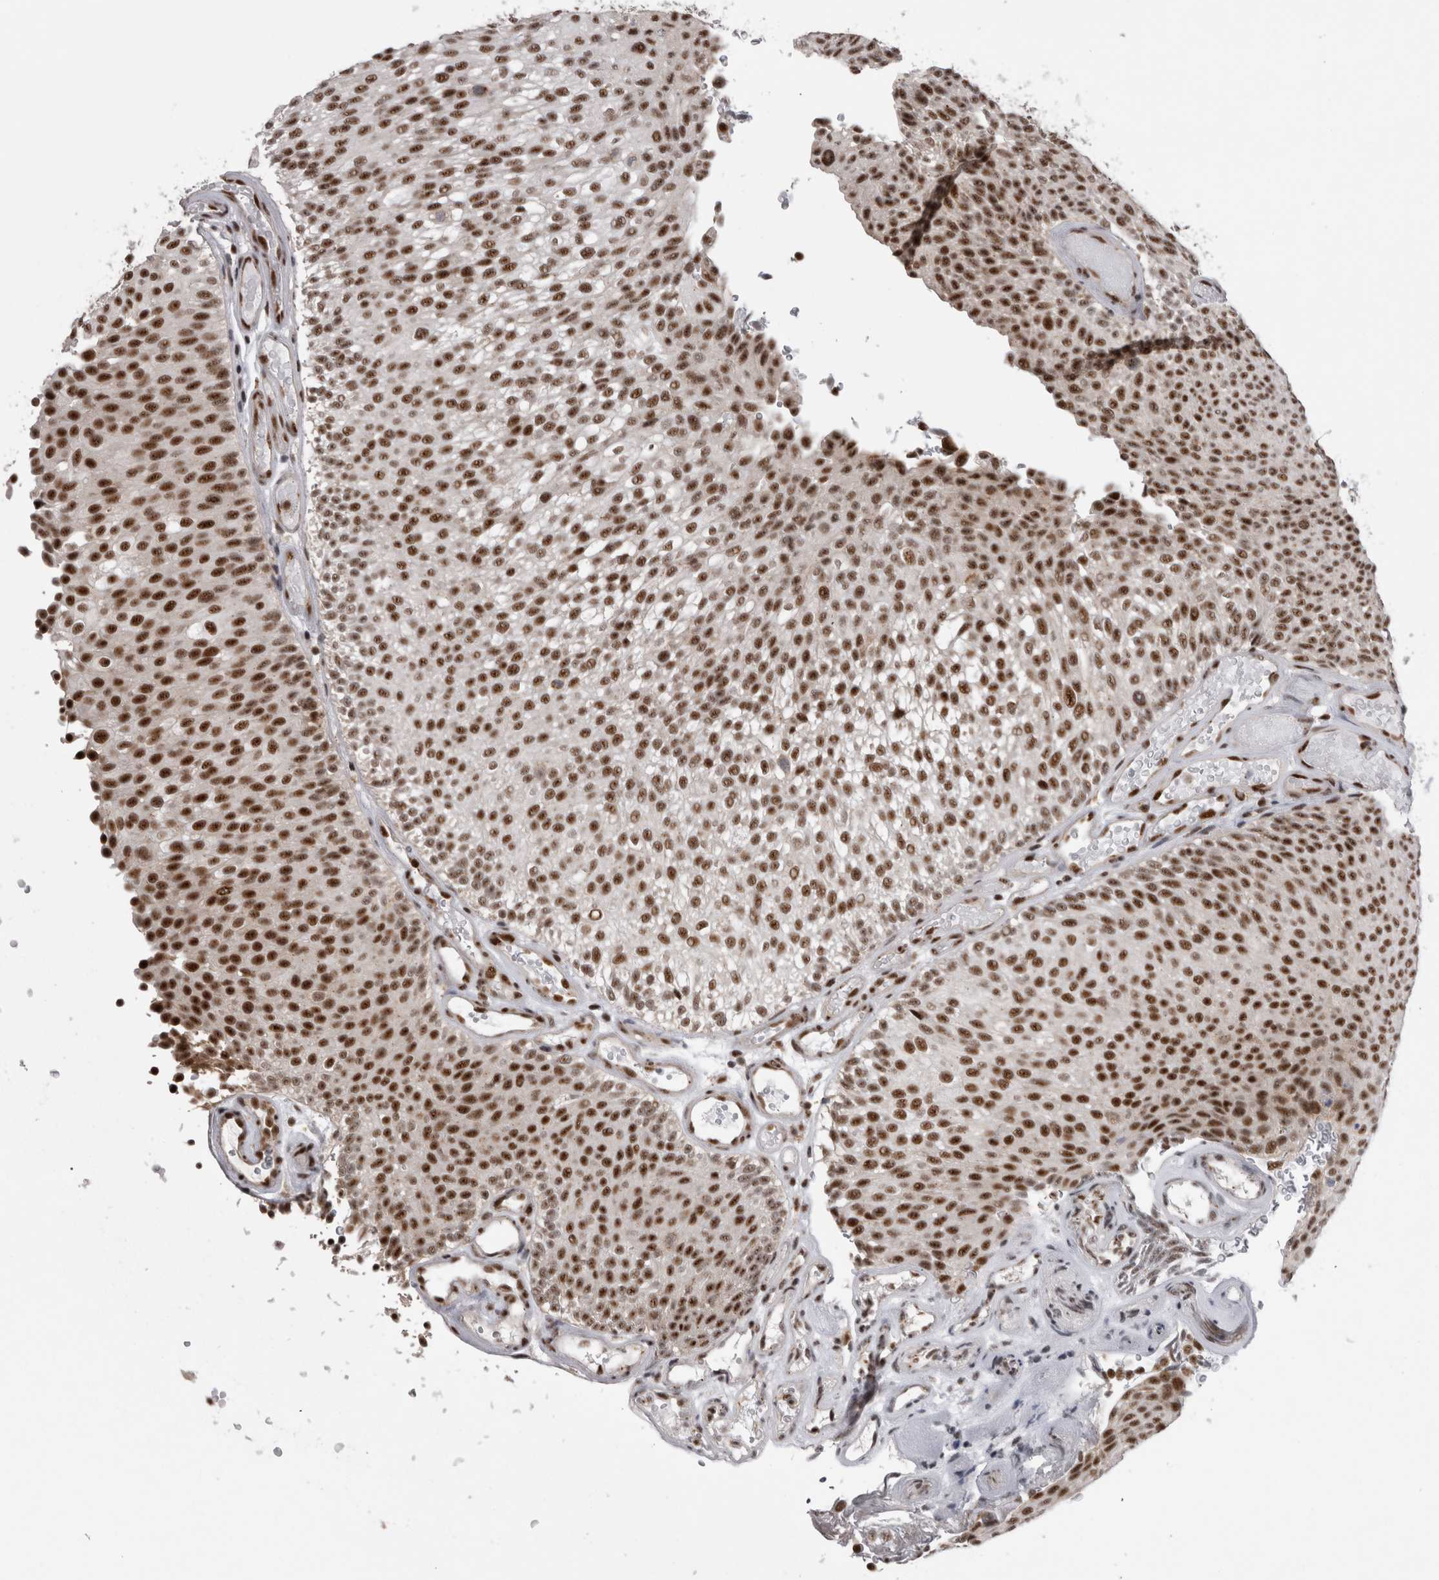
{"staining": {"intensity": "strong", "quantity": ">75%", "location": "nuclear"}, "tissue": "urothelial cancer", "cell_type": "Tumor cells", "image_type": "cancer", "snomed": [{"axis": "morphology", "description": "Urothelial carcinoma, Low grade"}, {"axis": "topography", "description": "Urinary bladder"}], "caption": "The micrograph exhibits staining of low-grade urothelial carcinoma, revealing strong nuclear protein staining (brown color) within tumor cells. (DAB = brown stain, brightfield microscopy at high magnification).", "gene": "CDK11A", "patient": {"sex": "male", "age": 78}}